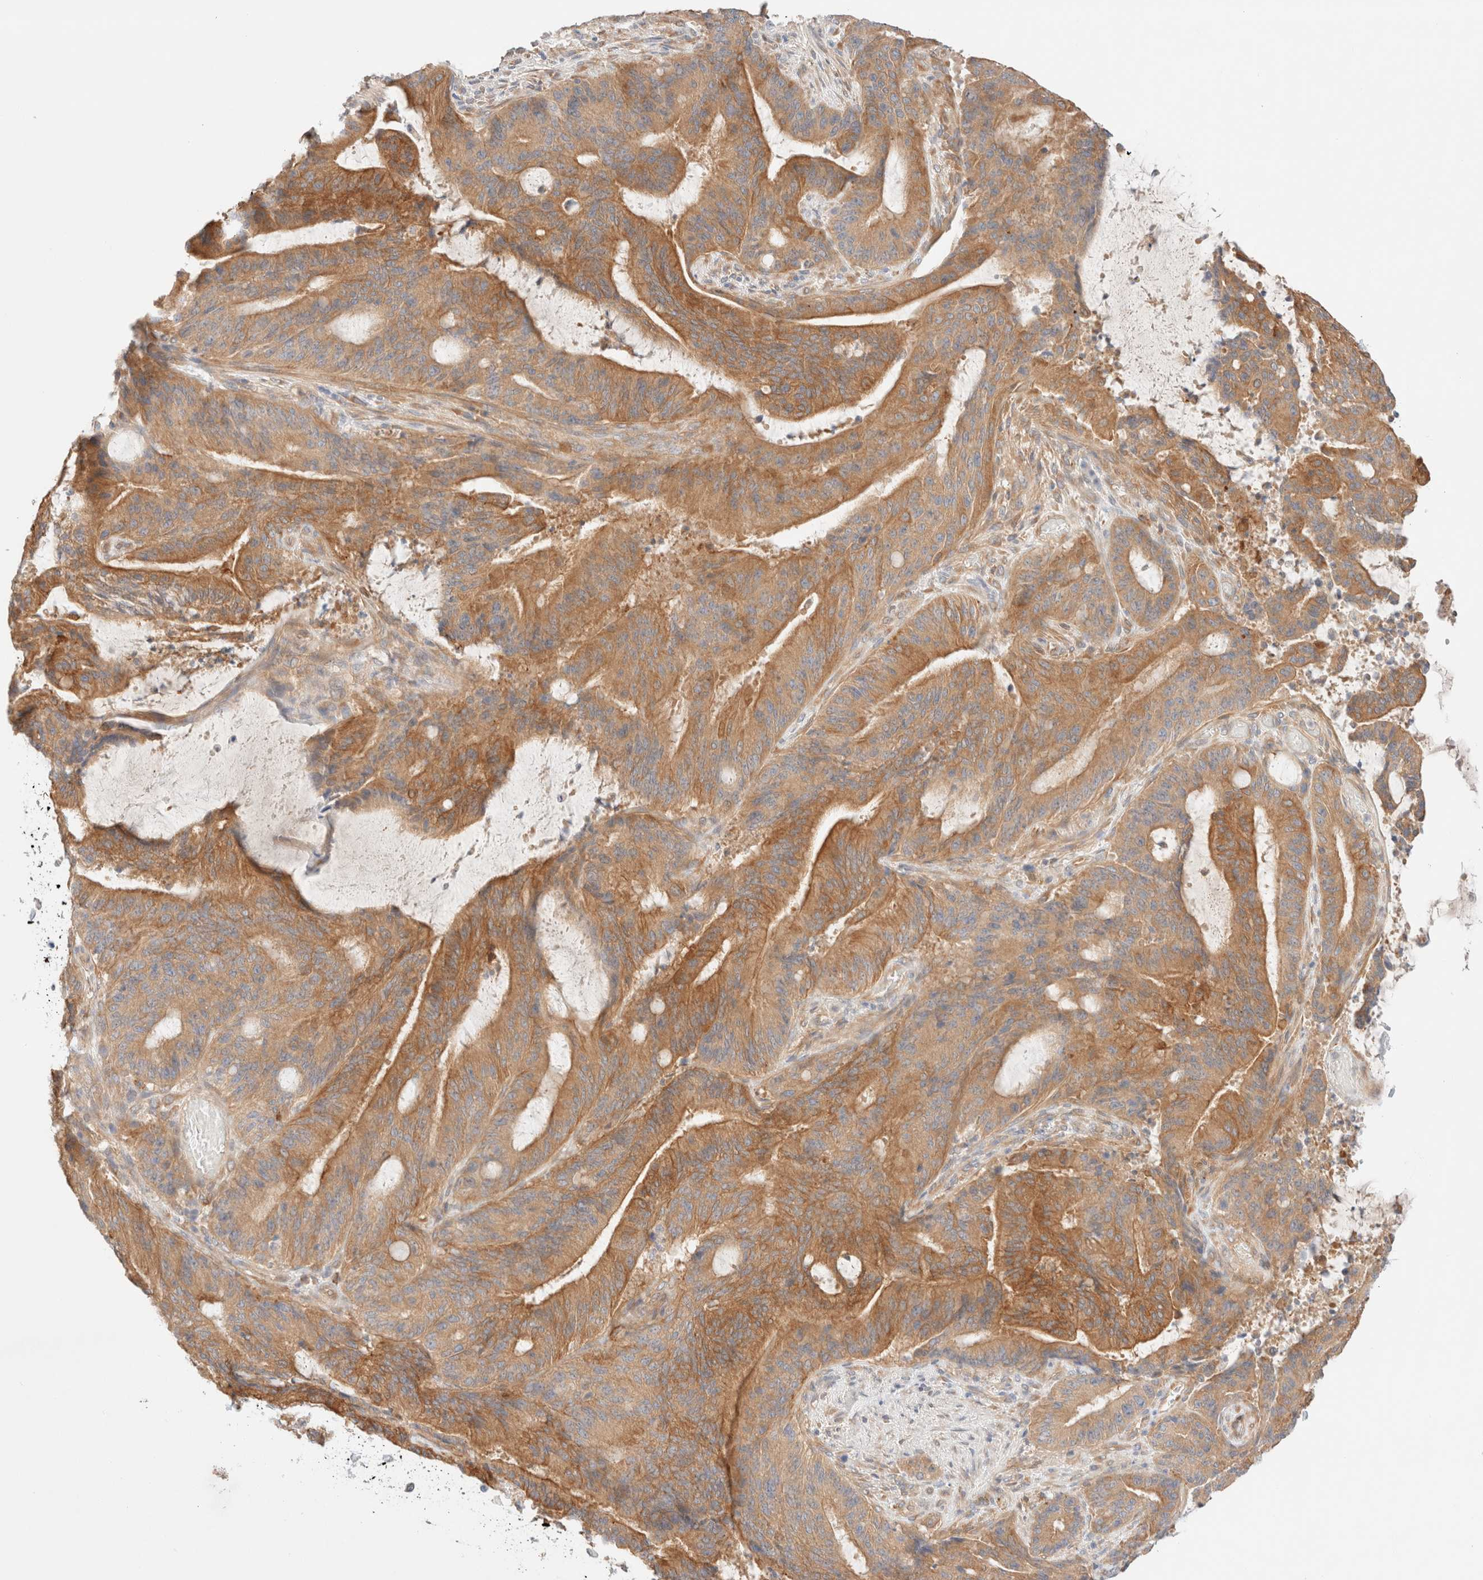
{"staining": {"intensity": "moderate", "quantity": ">75%", "location": "cytoplasmic/membranous"}, "tissue": "liver cancer", "cell_type": "Tumor cells", "image_type": "cancer", "snomed": [{"axis": "morphology", "description": "Normal tissue, NOS"}, {"axis": "morphology", "description": "Cholangiocarcinoma"}, {"axis": "topography", "description": "Liver"}, {"axis": "topography", "description": "Peripheral nerve tissue"}], "caption": "Brown immunohistochemical staining in human liver cancer (cholangiocarcinoma) reveals moderate cytoplasmic/membranous positivity in about >75% of tumor cells. (brown staining indicates protein expression, while blue staining denotes nuclei).", "gene": "NIBAN2", "patient": {"sex": "female", "age": 73}}